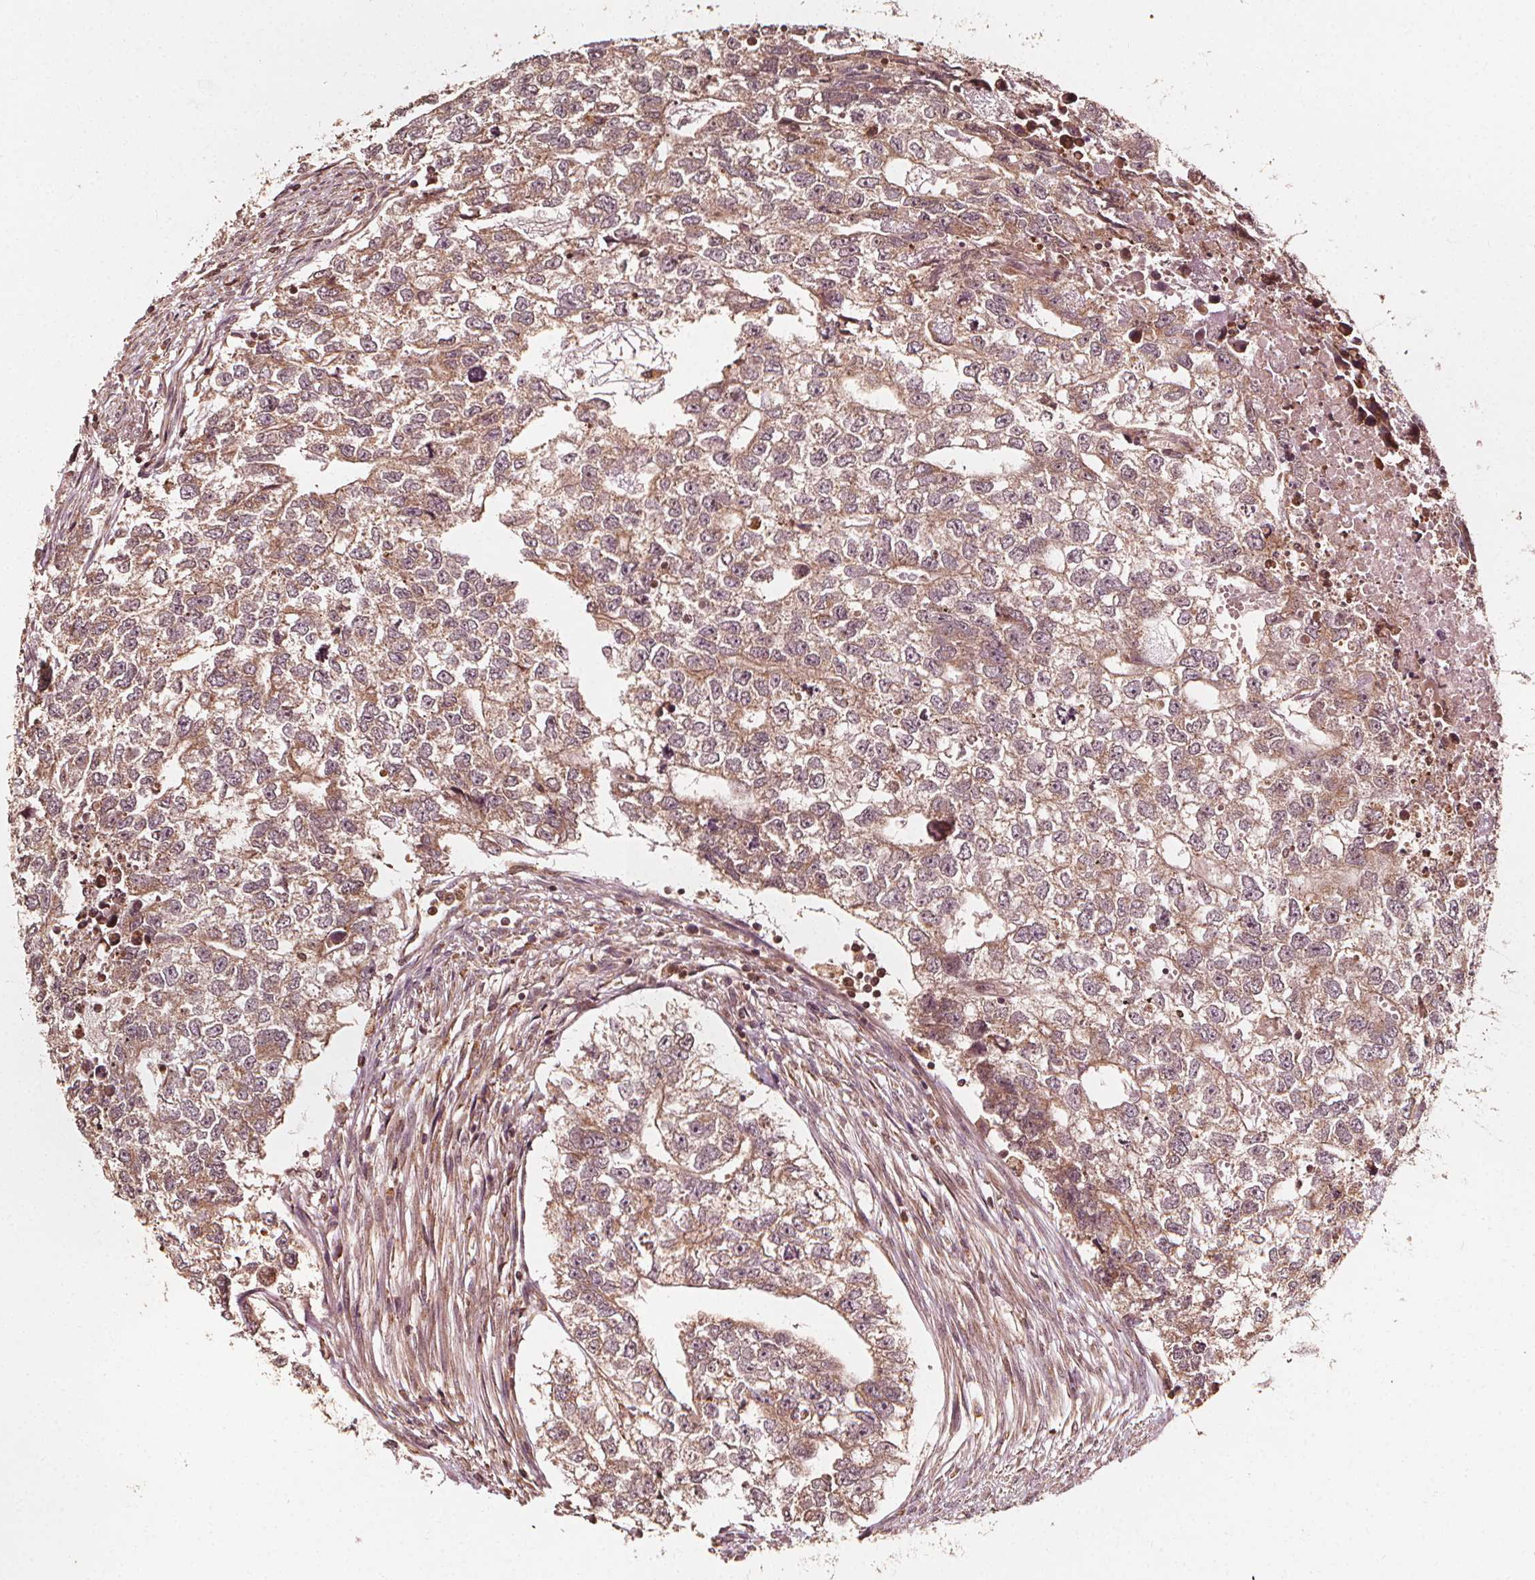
{"staining": {"intensity": "weak", "quantity": ">75%", "location": "cytoplasmic/membranous"}, "tissue": "testis cancer", "cell_type": "Tumor cells", "image_type": "cancer", "snomed": [{"axis": "morphology", "description": "Carcinoma, Embryonal, NOS"}, {"axis": "morphology", "description": "Teratoma, malignant, NOS"}, {"axis": "topography", "description": "Testis"}], "caption": "Teratoma (malignant) (testis) tissue shows weak cytoplasmic/membranous expression in about >75% of tumor cells", "gene": "NPC1", "patient": {"sex": "male", "age": 44}}